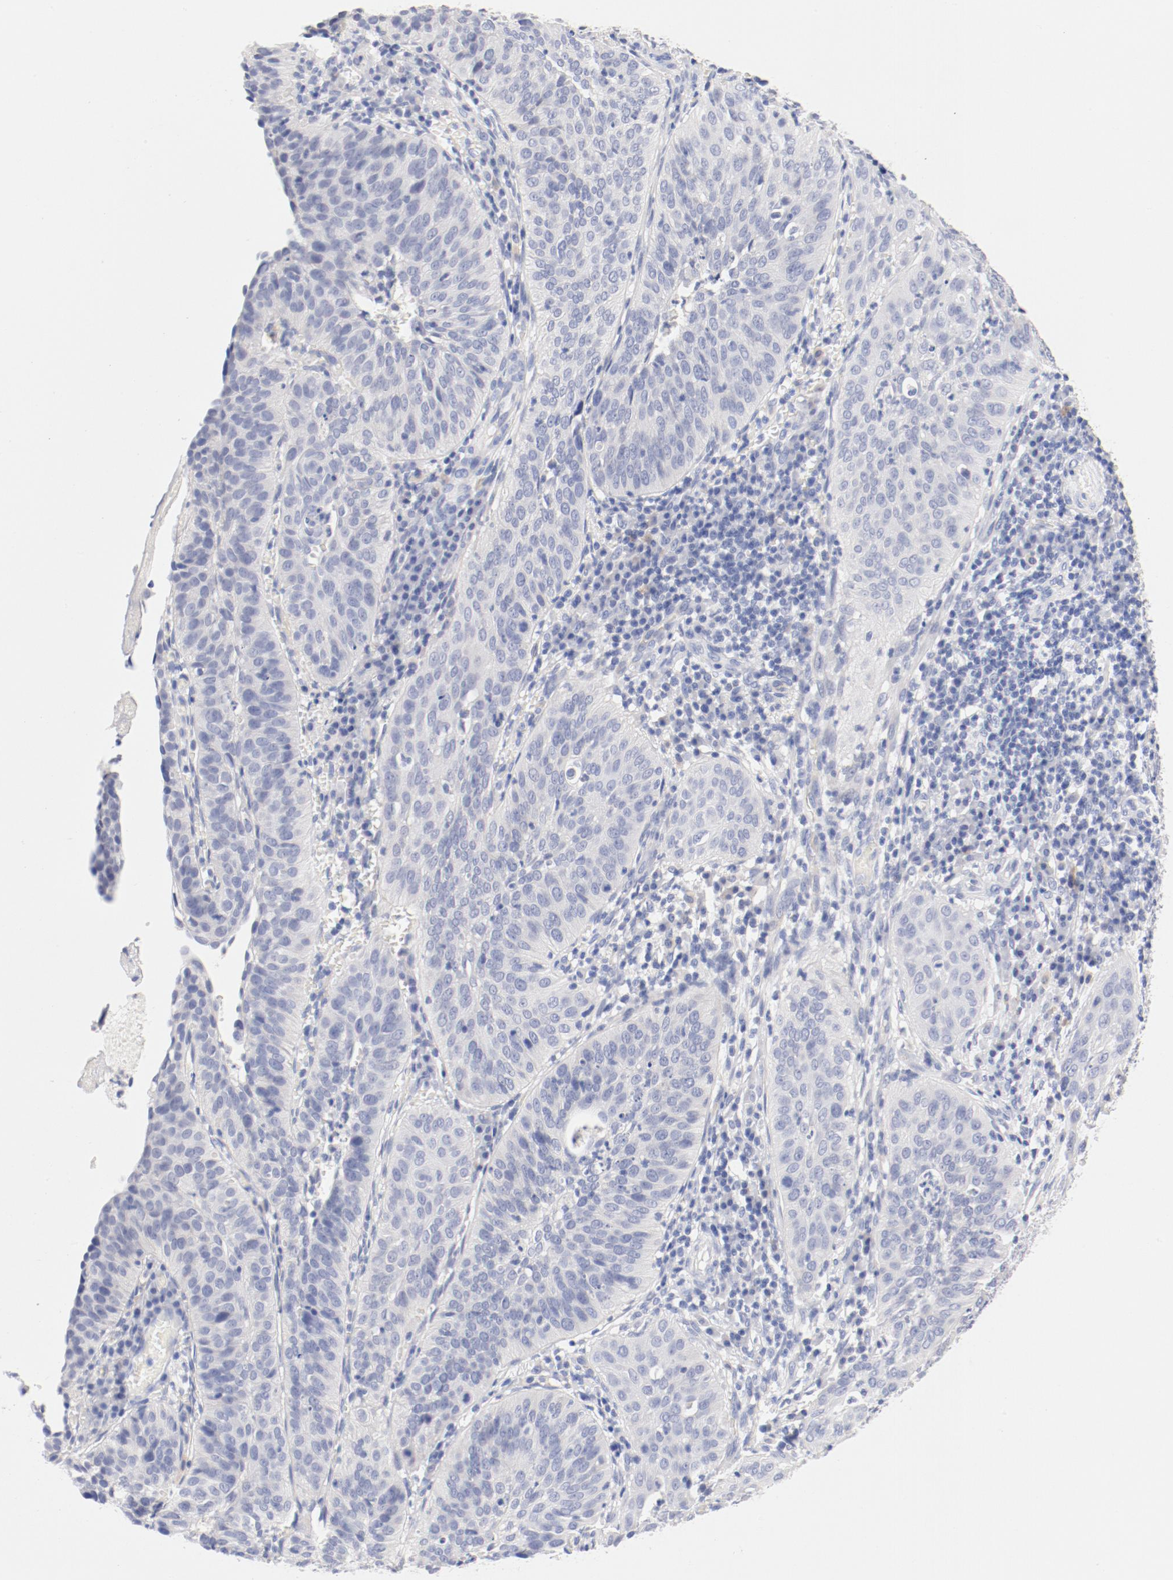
{"staining": {"intensity": "negative", "quantity": "none", "location": "none"}, "tissue": "cervical cancer", "cell_type": "Tumor cells", "image_type": "cancer", "snomed": [{"axis": "morphology", "description": "Squamous cell carcinoma, NOS"}, {"axis": "topography", "description": "Cervix"}], "caption": "The image shows no significant expression in tumor cells of cervical squamous cell carcinoma.", "gene": "HOMER1", "patient": {"sex": "female", "age": 39}}